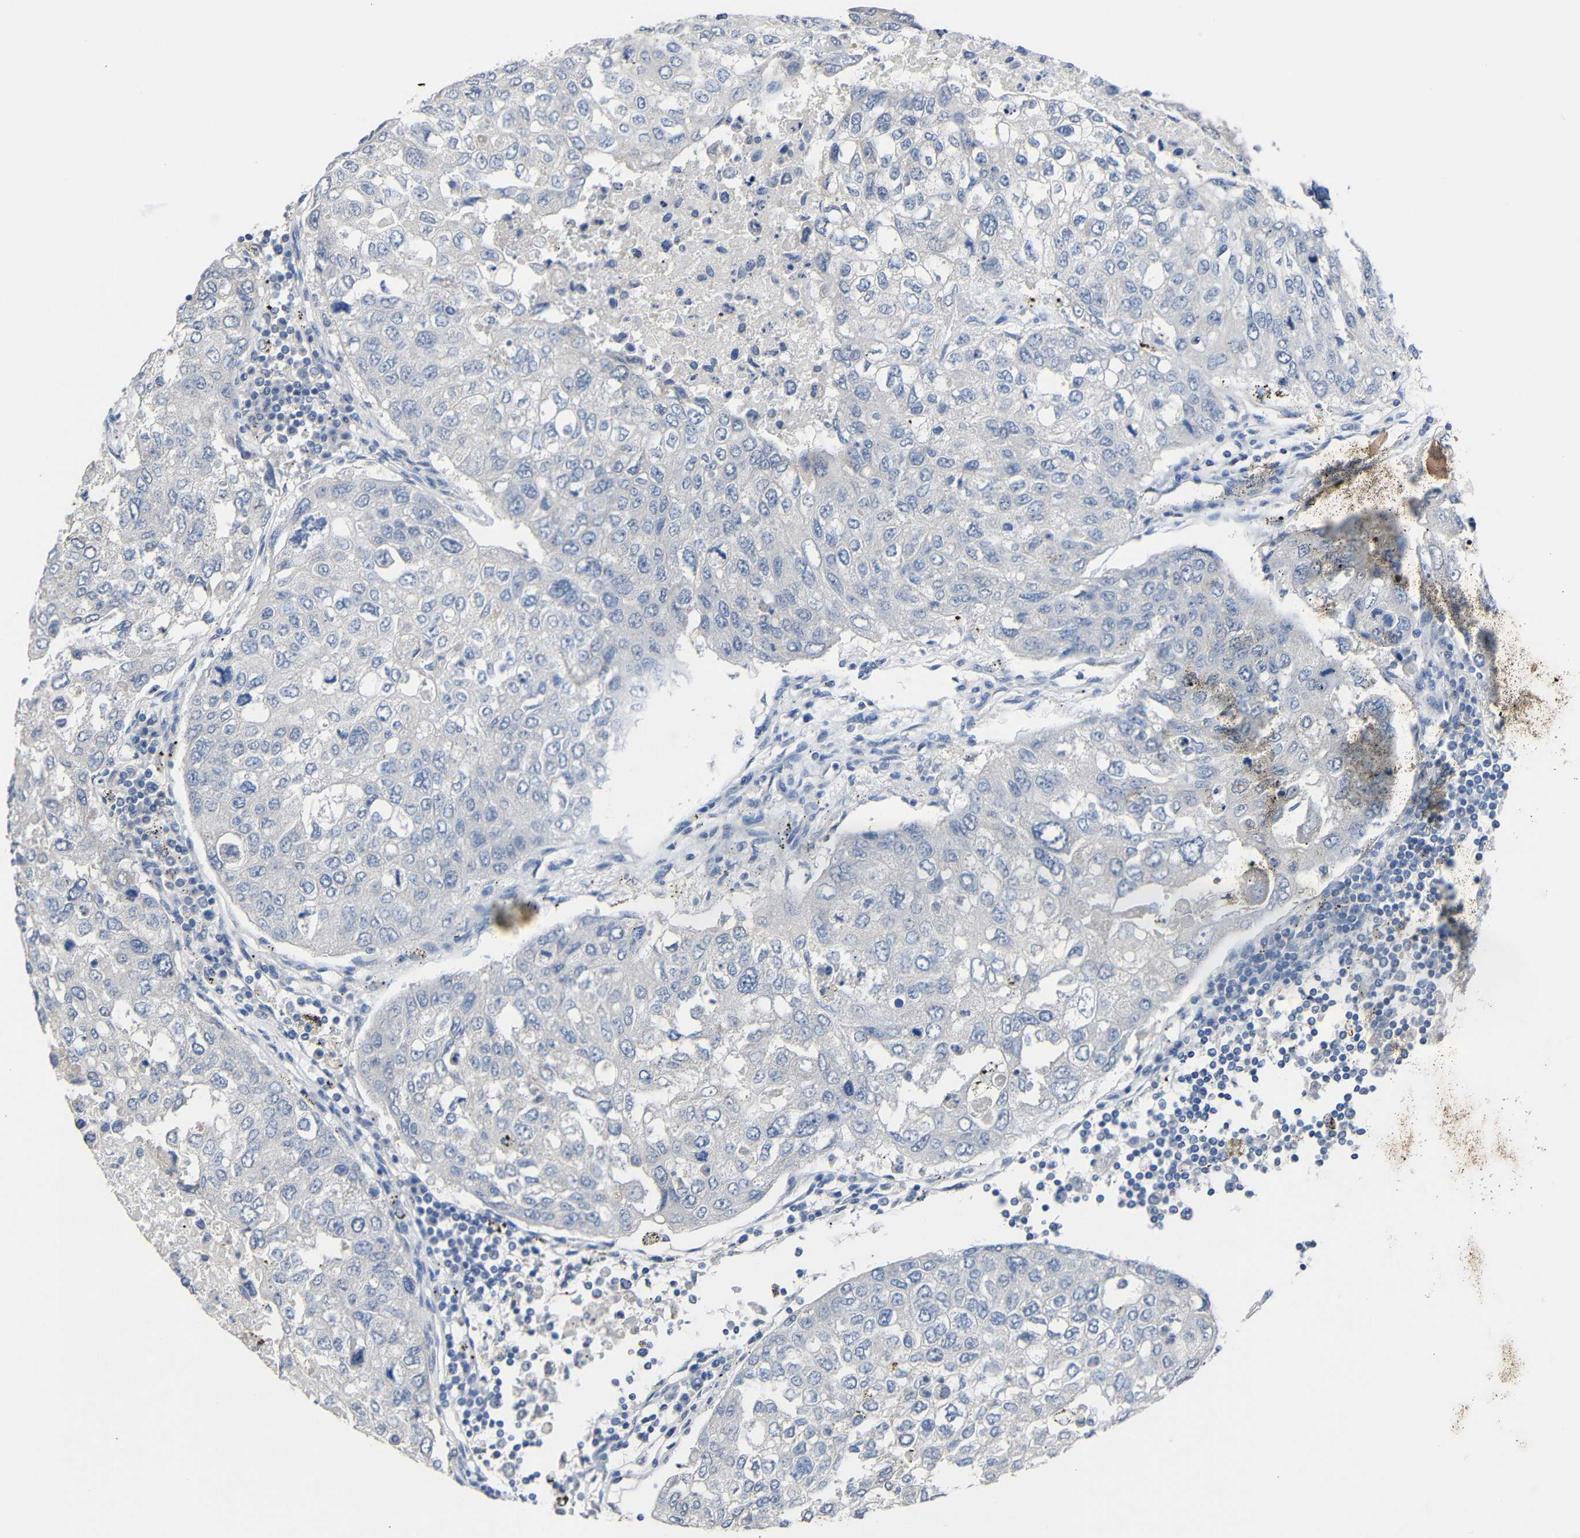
{"staining": {"intensity": "negative", "quantity": "none", "location": "none"}, "tissue": "urothelial cancer", "cell_type": "Tumor cells", "image_type": "cancer", "snomed": [{"axis": "morphology", "description": "Urothelial carcinoma, High grade"}, {"axis": "topography", "description": "Lymph node"}, {"axis": "topography", "description": "Urinary bladder"}], "caption": "Image shows no protein staining in tumor cells of urothelial cancer tissue.", "gene": "HNF1A", "patient": {"sex": "male", "age": 51}}